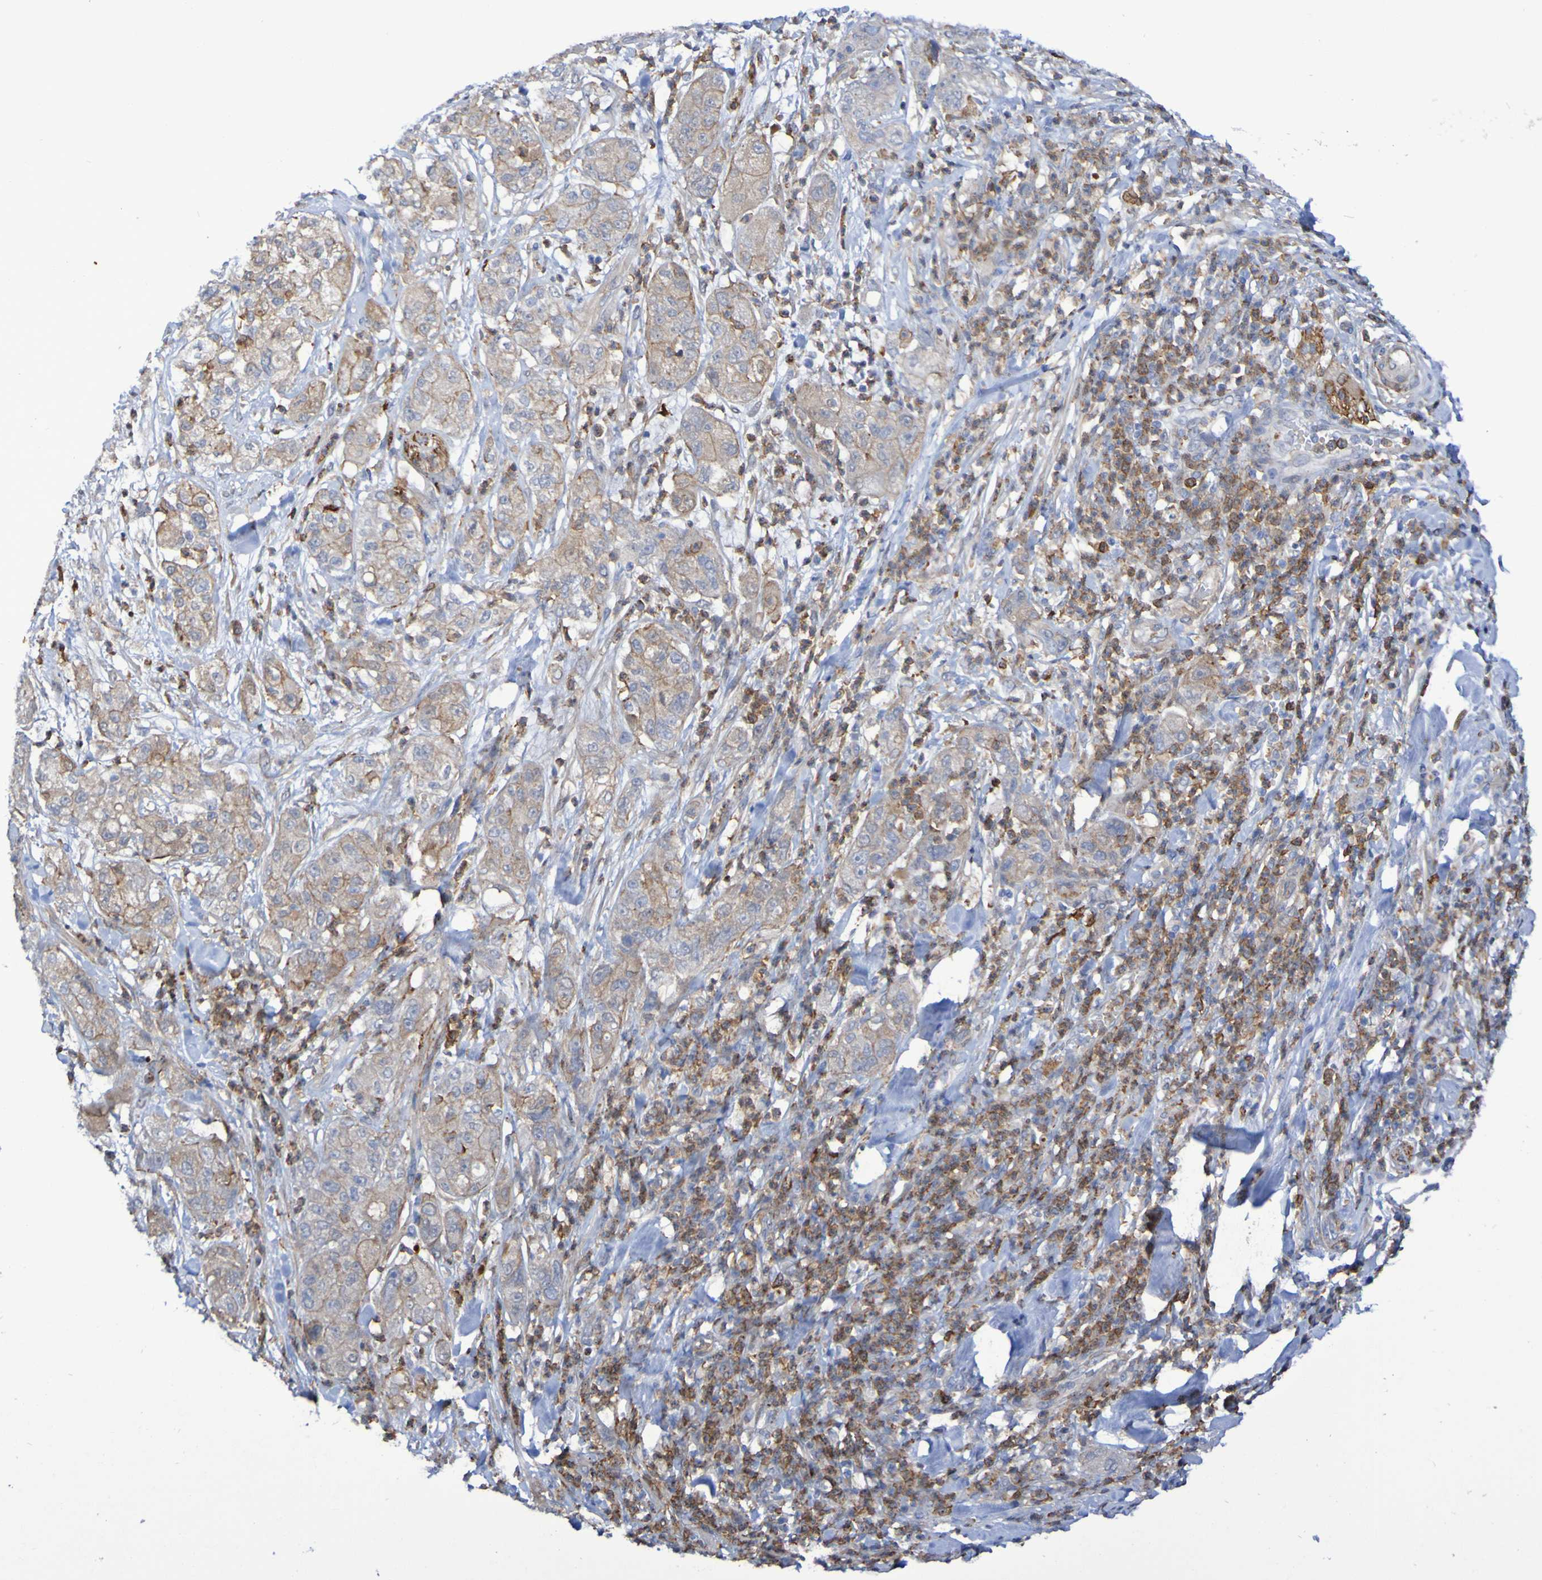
{"staining": {"intensity": "moderate", "quantity": "<25%", "location": "cytoplasmic/membranous"}, "tissue": "pancreatic cancer", "cell_type": "Tumor cells", "image_type": "cancer", "snomed": [{"axis": "morphology", "description": "Adenocarcinoma, NOS"}, {"axis": "topography", "description": "Pancreas"}], "caption": "Pancreatic adenocarcinoma stained with IHC displays moderate cytoplasmic/membranous staining in about <25% of tumor cells.", "gene": "SCRG1", "patient": {"sex": "female", "age": 78}}